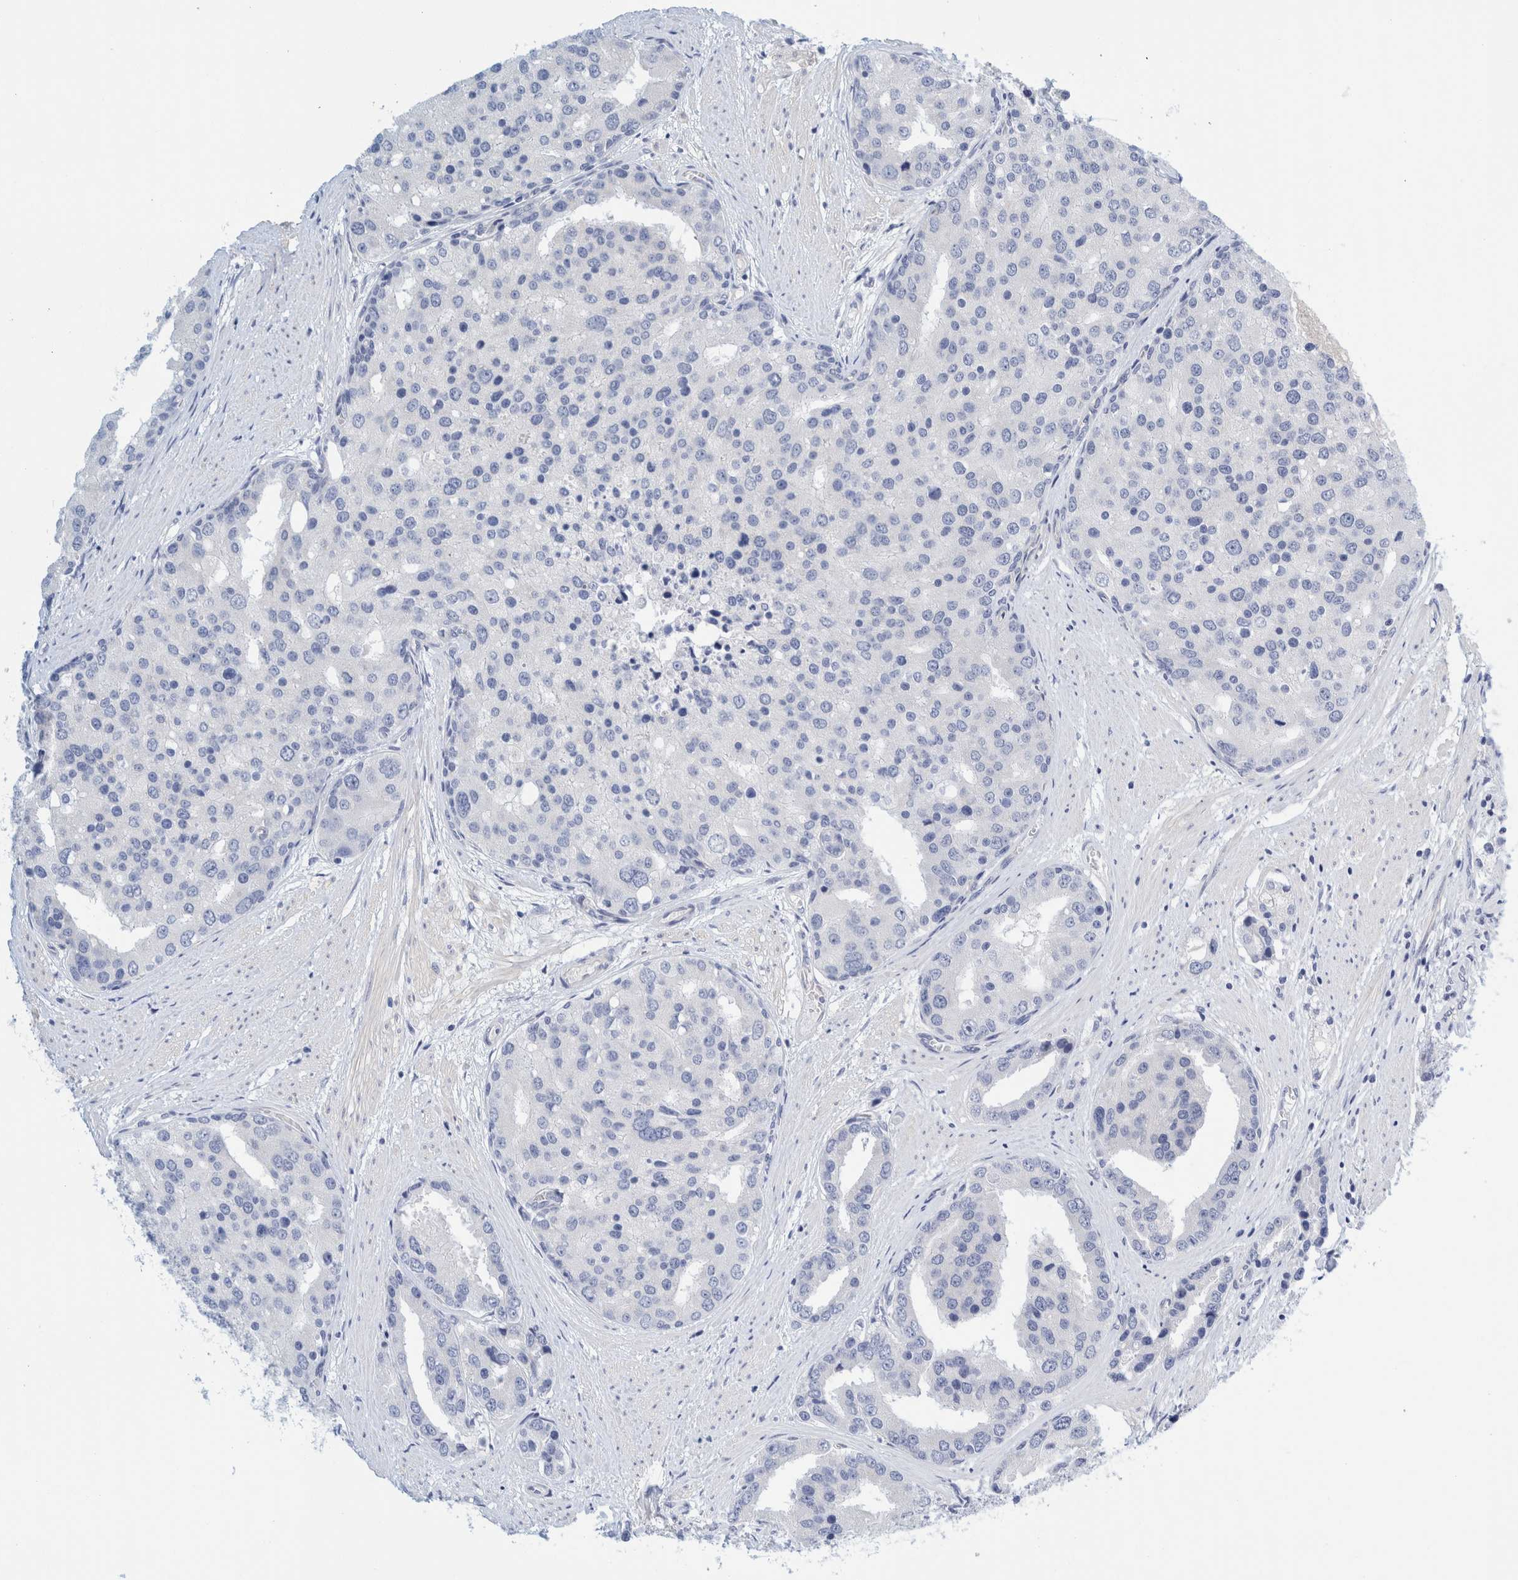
{"staining": {"intensity": "negative", "quantity": "none", "location": "none"}, "tissue": "prostate cancer", "cell_type": "Tumor cells", "image_type": "cancer", "snomed": [{"axis": "morphology", "description": "Adenocarcinoma, High grade"}, {"axis": "topography", "description": "Prostate"}], "caption": "There is no significant expression in tumor cells of high-grade adenocarcinoma (prostate). The staining was performed using DAB to visualize the protein expression in brown, while the nuclei were stained in blue with hematoxylin (Magnification: 20x).", "gene": "ZNF324B", "patient": {"sex": "male", "age": 50}}